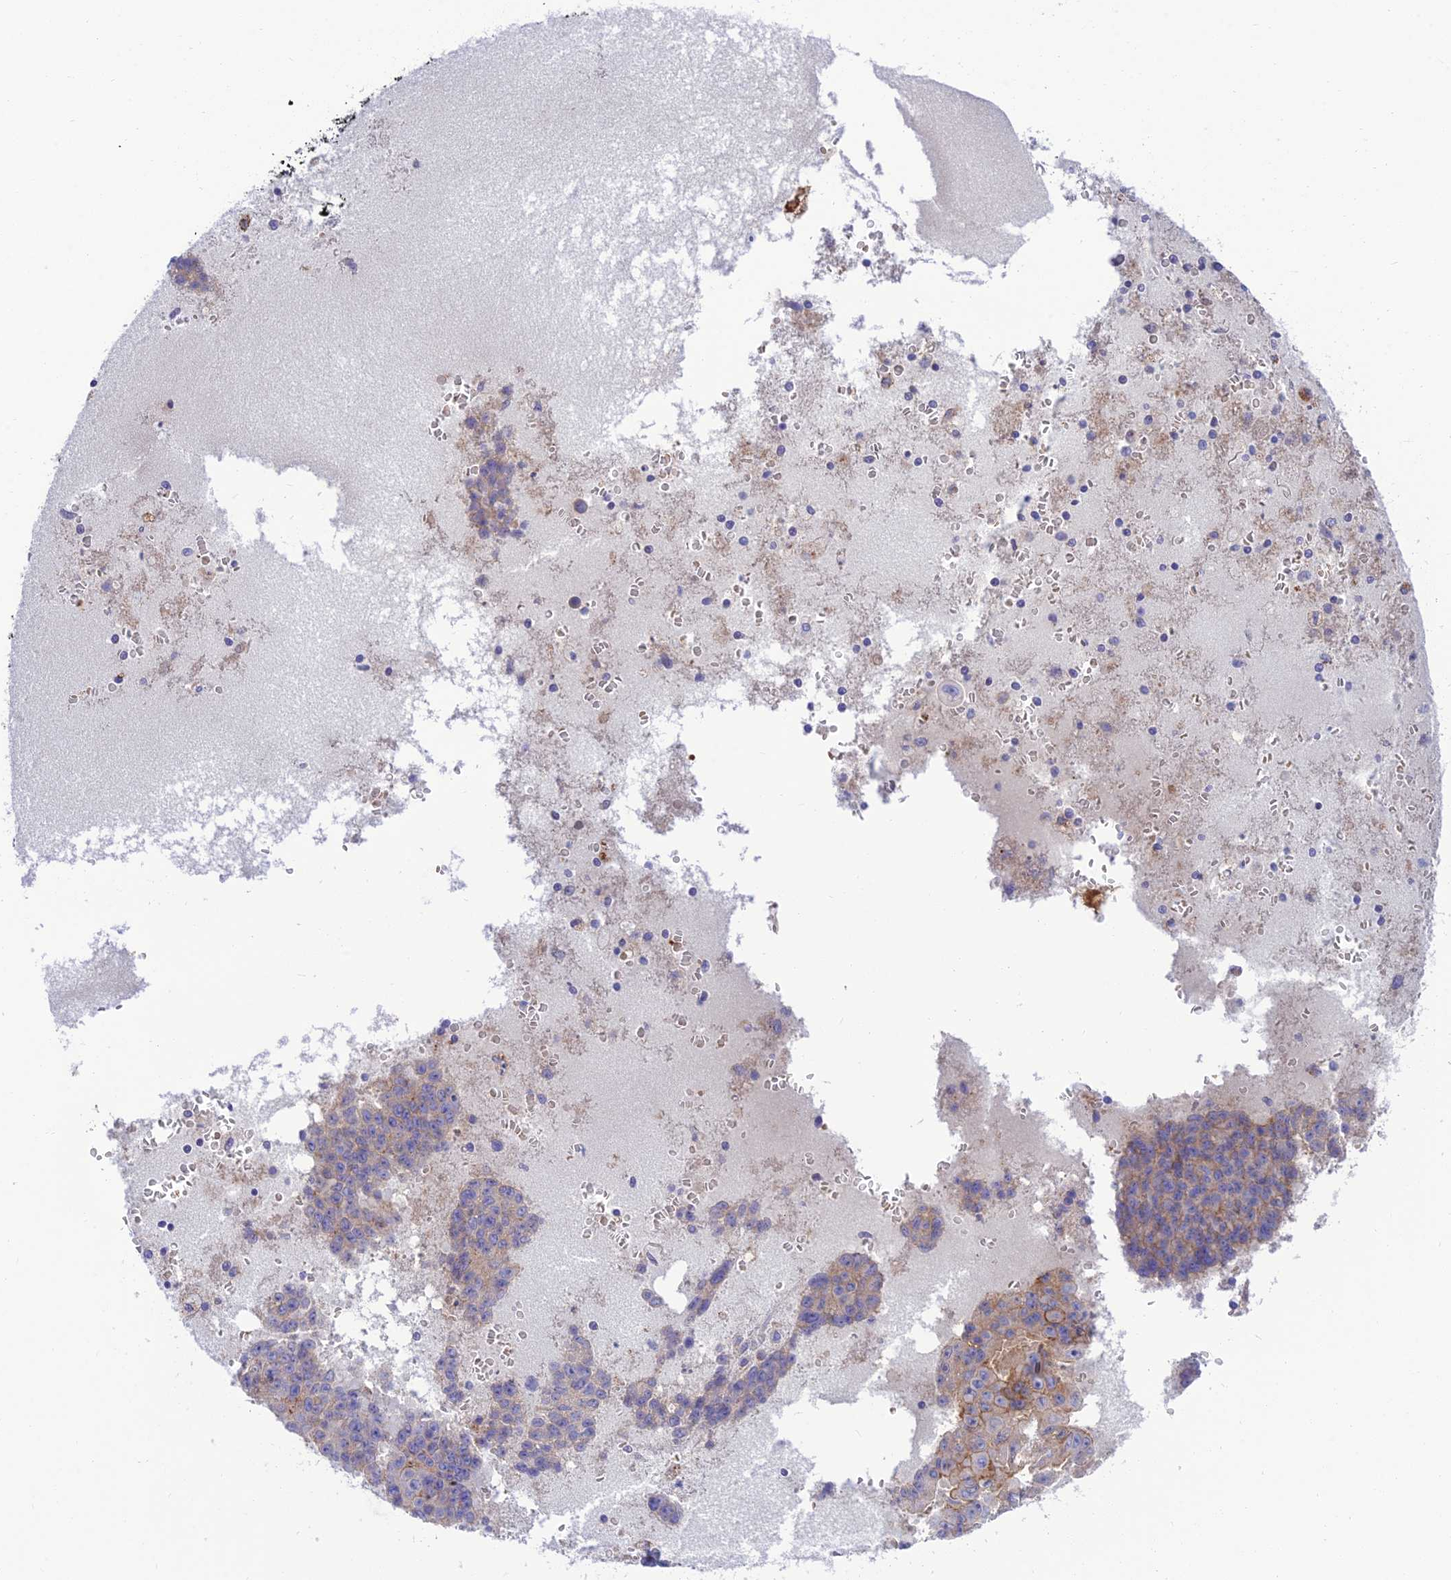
{"staining": {"intensity": "moderate", "quantity": "25%-75%", "location": "cytoplasmic/membranous"}, "tissue": "ovarian cancer", "cell_type": "Tumor cells", "image_type": "cancer", "snomed": [{"axis": "morphology", "description": "Carcinoma, endometroid"}, {"axis": "topography", "description": "Ovary"}], "caption": "Immunohistochemical staining of ovarian cancer (endometroid carcinoma) shows medium levels of moderate cytoplasmic/membranous expression in approximately 25%-75% of tumor cells. (Stains: DAB in brown, nuclei in blue, Microscopy: brightfield microscopy at high magnification).", "gene": "CCDC157", "patient": {"sex": "female", "age": 42}}